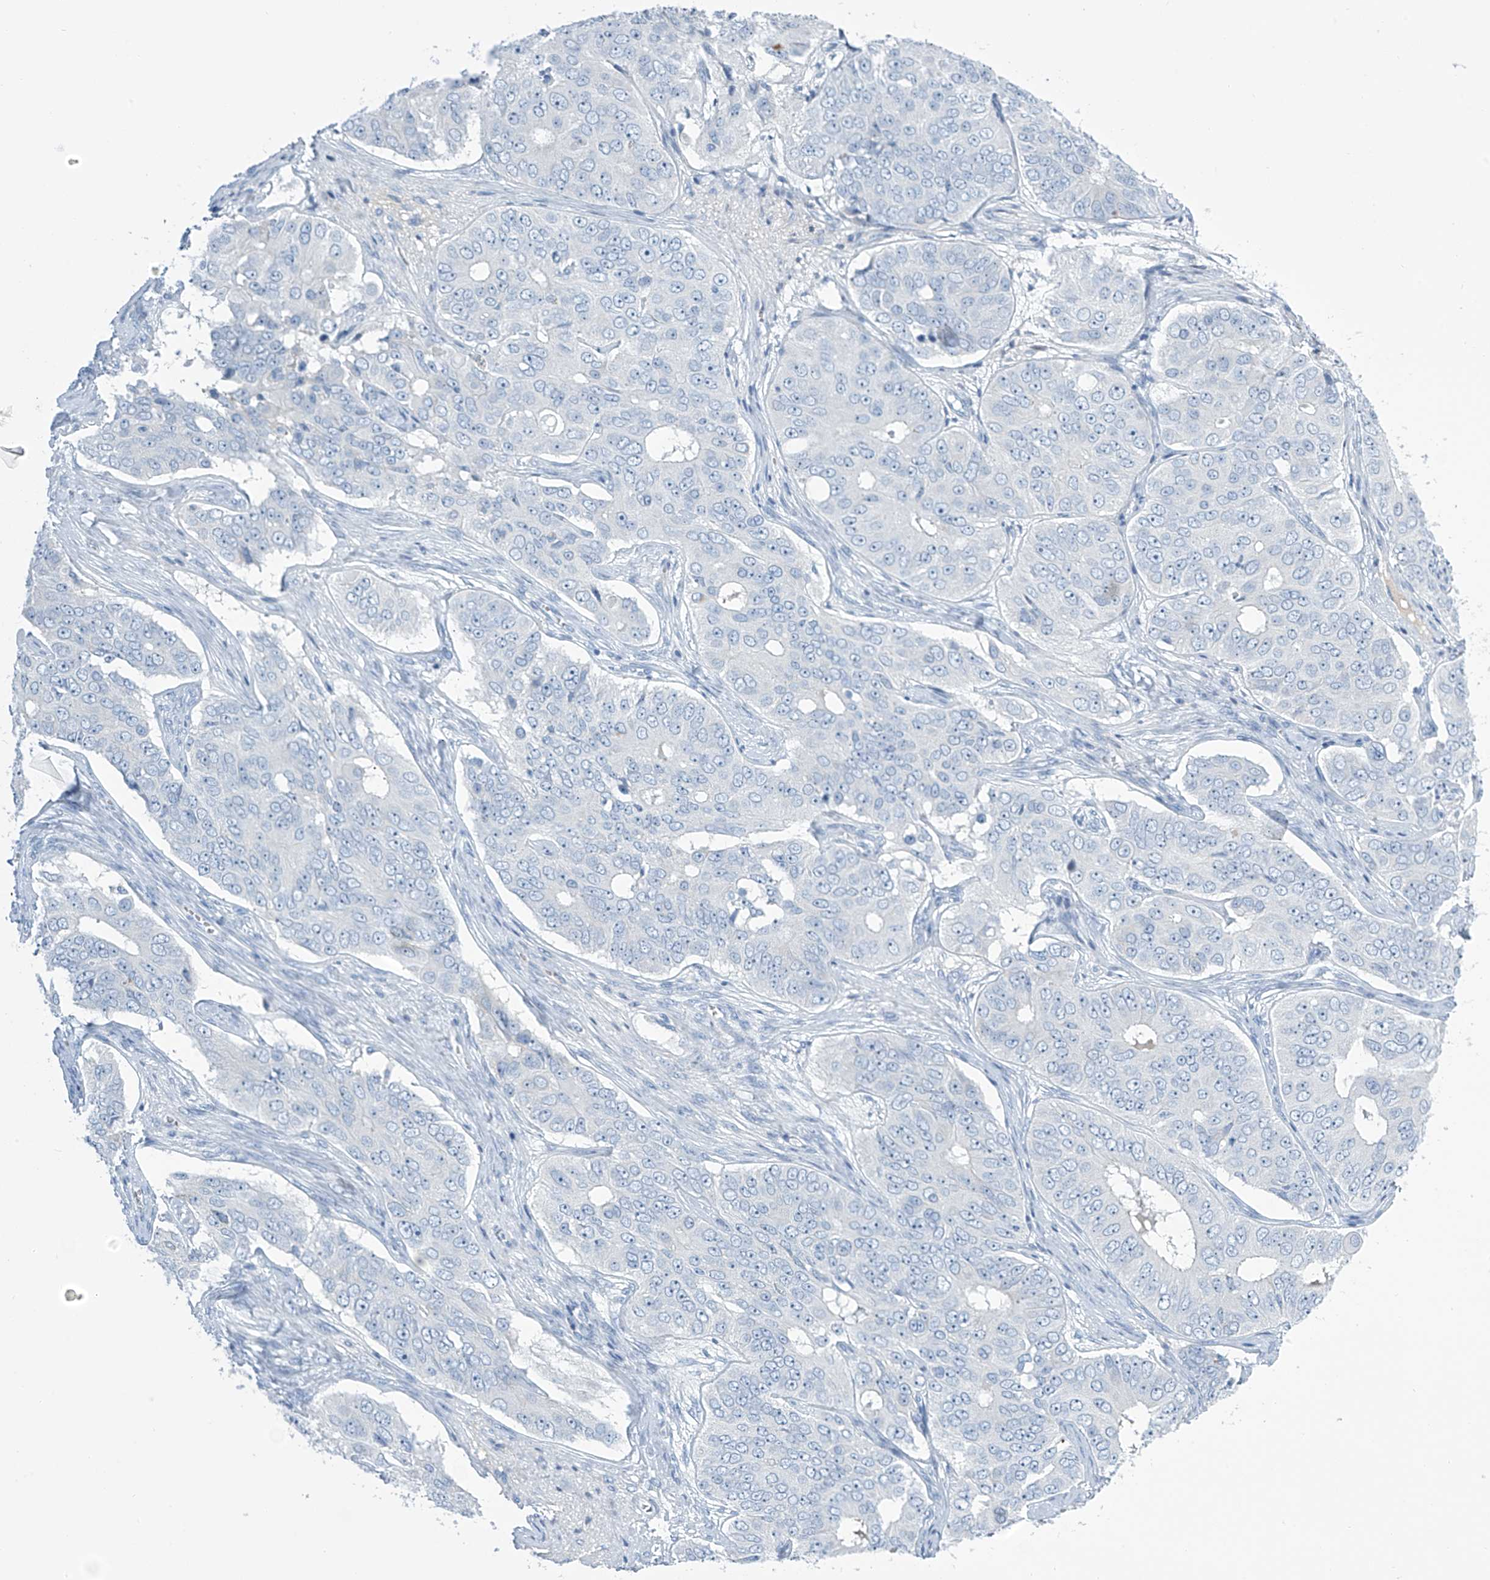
{"staining": {"intensity": "negative", "quantity": "none", "location": "none"}, "tissue": "ovarian cancer", "cell_type": "Tumor cells", "image_type": "cancer", "snomed": [{"axis": "morphology", "description": "Carcinoma, endometroid"}, {"axis": "topography", "description": "Ovary"}], "caption": "Immunohistochemistry (IHC) histopathology image of neoplastic tissue: ovarian endometroid carcinoma stained with DAB reveals no significant protein positivity in tumor cells. (DAB (3,3'-diaminobenzidine) IHC, high magnification).", "gene": "SGO2", "patient": {"sex": "female", "age": 51}}